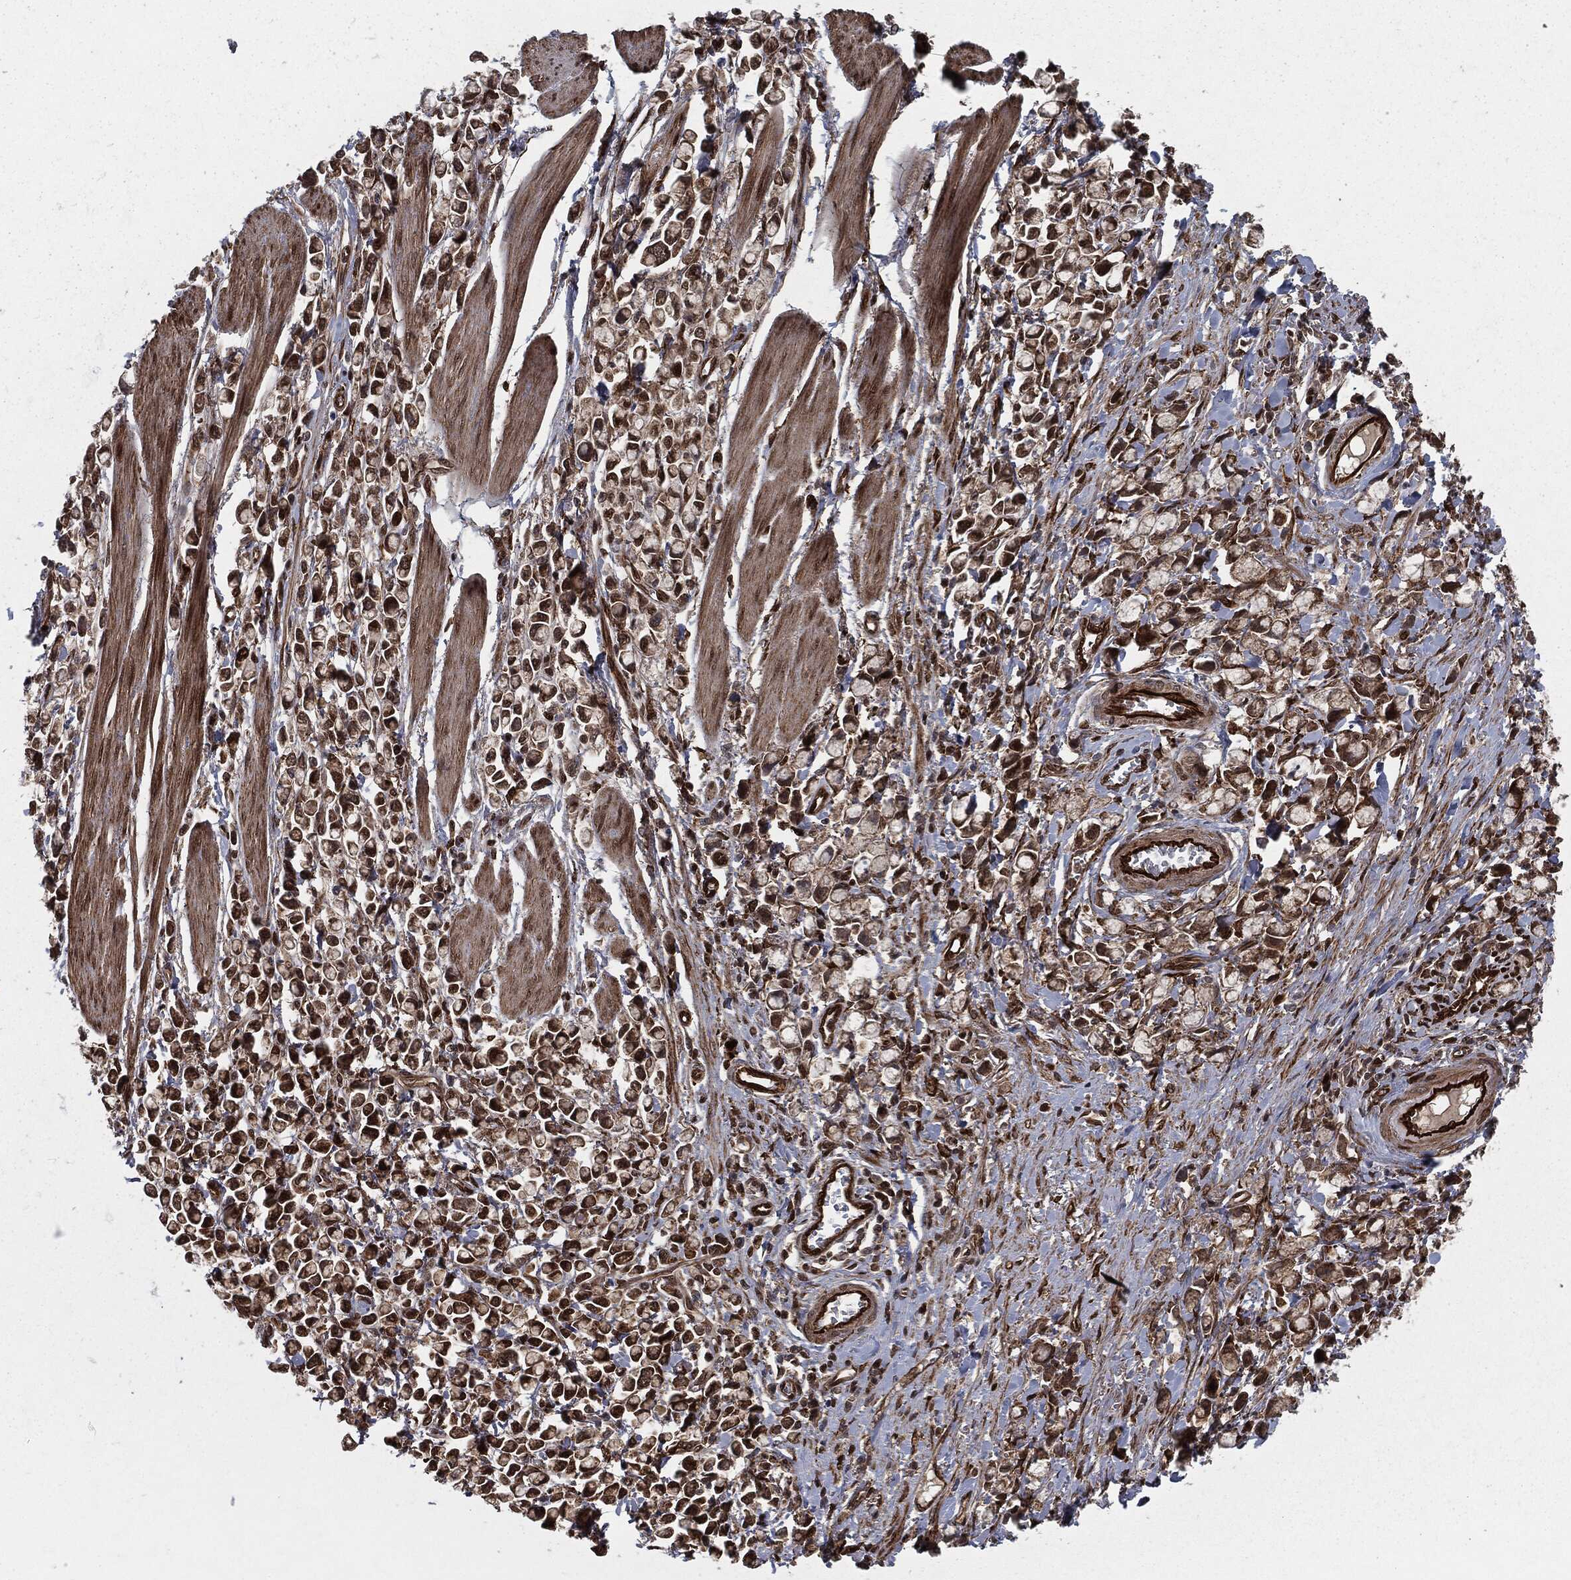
{"staining": {"intensity": "strong", "quantity": ">75%", "location": "nuclear"}, "tissue": "stomach cancer", "cell_type": "Tumor cells", "image_type": "cancer", "snomed": [{"axis": "morphology", "description": "Adenocarcinoma, NOS"}, {"axis": "topography", "description": "Stomach"}], "caption": "Stomach cancer was stained to show a protein in brown. There is high levels of strong nuclear expression in approximately >75% of tumor cells.", "gene": "RANBP9", "patient": {"sex": "female", "age": 81}}